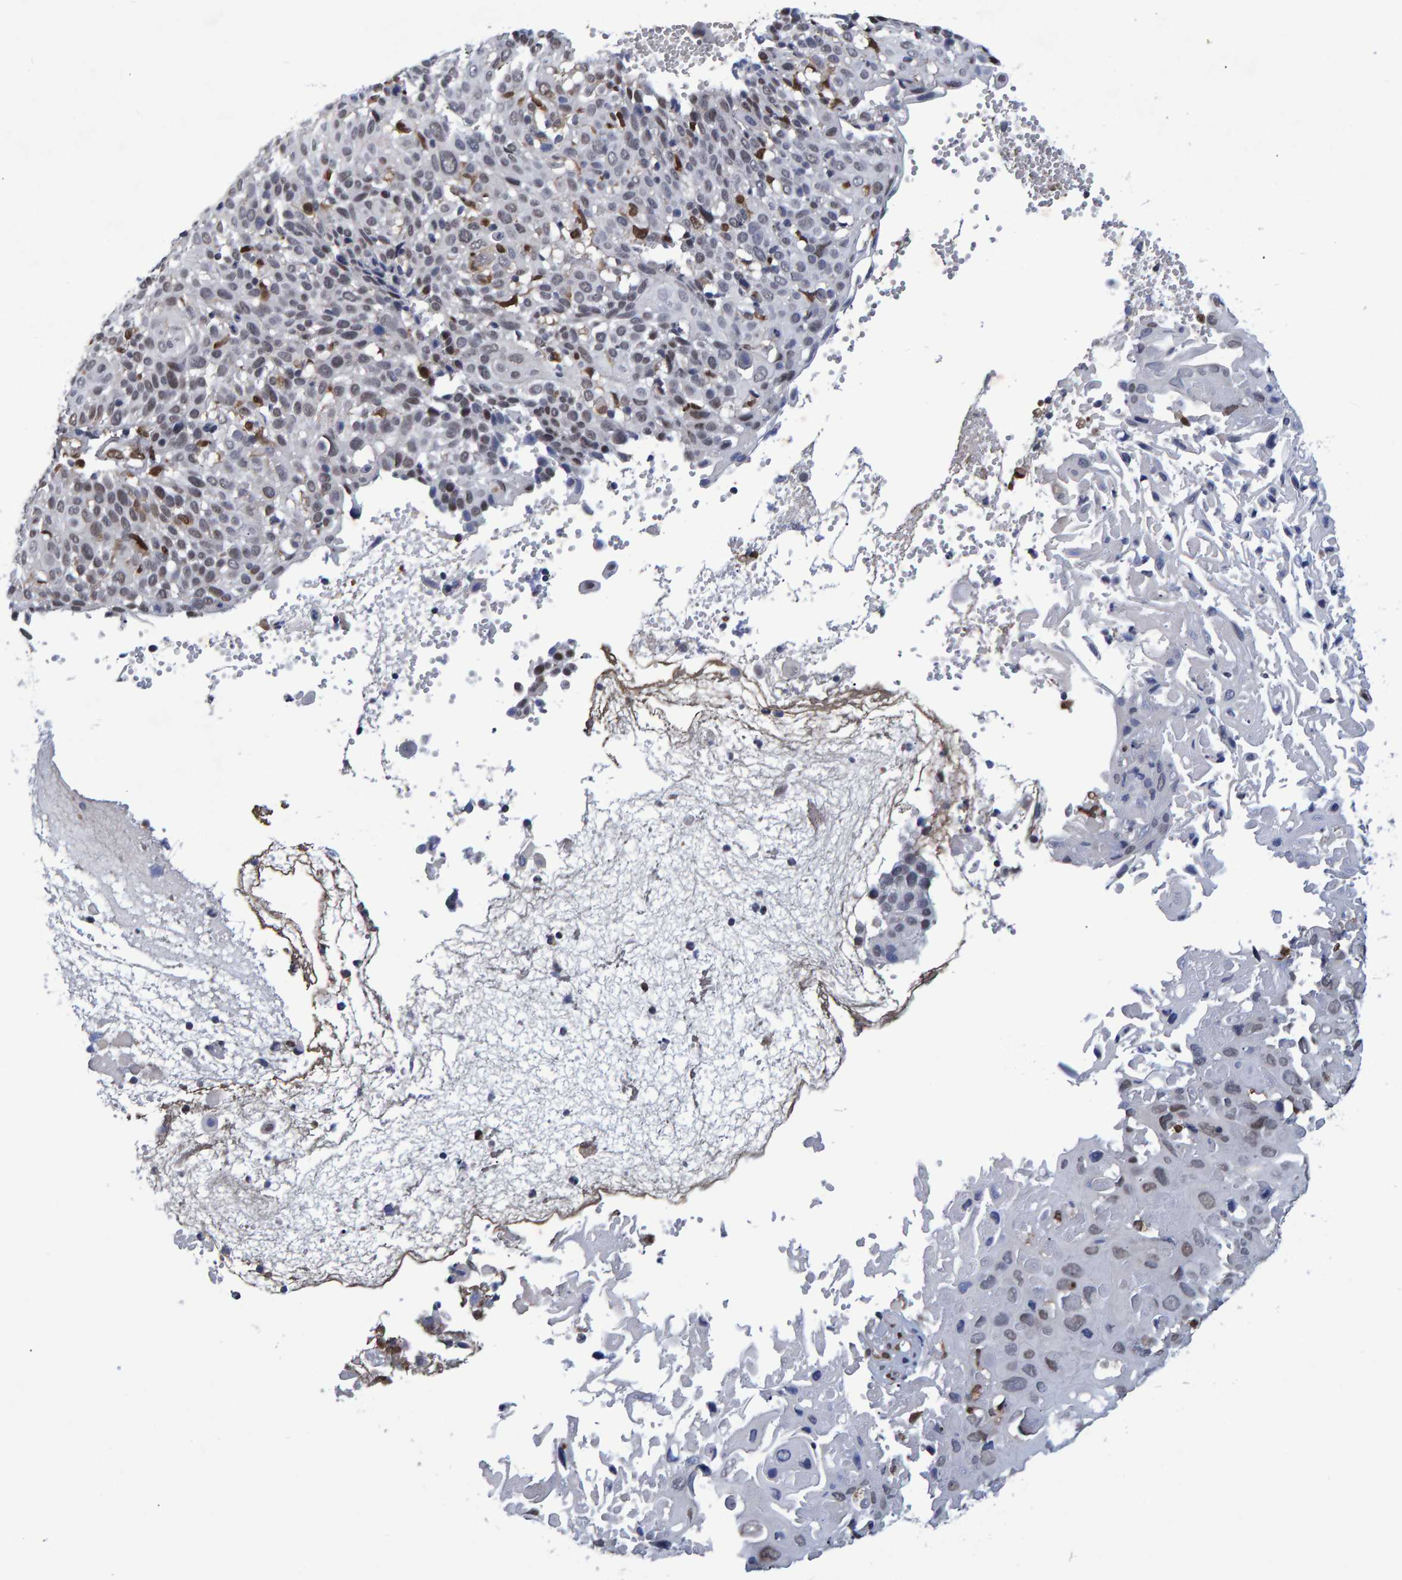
{"staining": {"intensity": "weak", "quantity": "25%-75%", "location": "nuclear"}, "tissue": "cervical cancer", "cell_type": "Tumor cells", "image_type": "cancer", "snomed": [{"axis": "morphology", "description": "Squamous cell carcinoma, NOS"}, {"axis": "topography", "description": "Cervix"}], "caption": "Cervical cancer (squamous cell carcinoma) stained with IHC demonstrates weak nuclear positivity in approximately 25%-75% of tumor cells.", "gene": "QKI", "patient": {"sex": "female", "age": 74}}